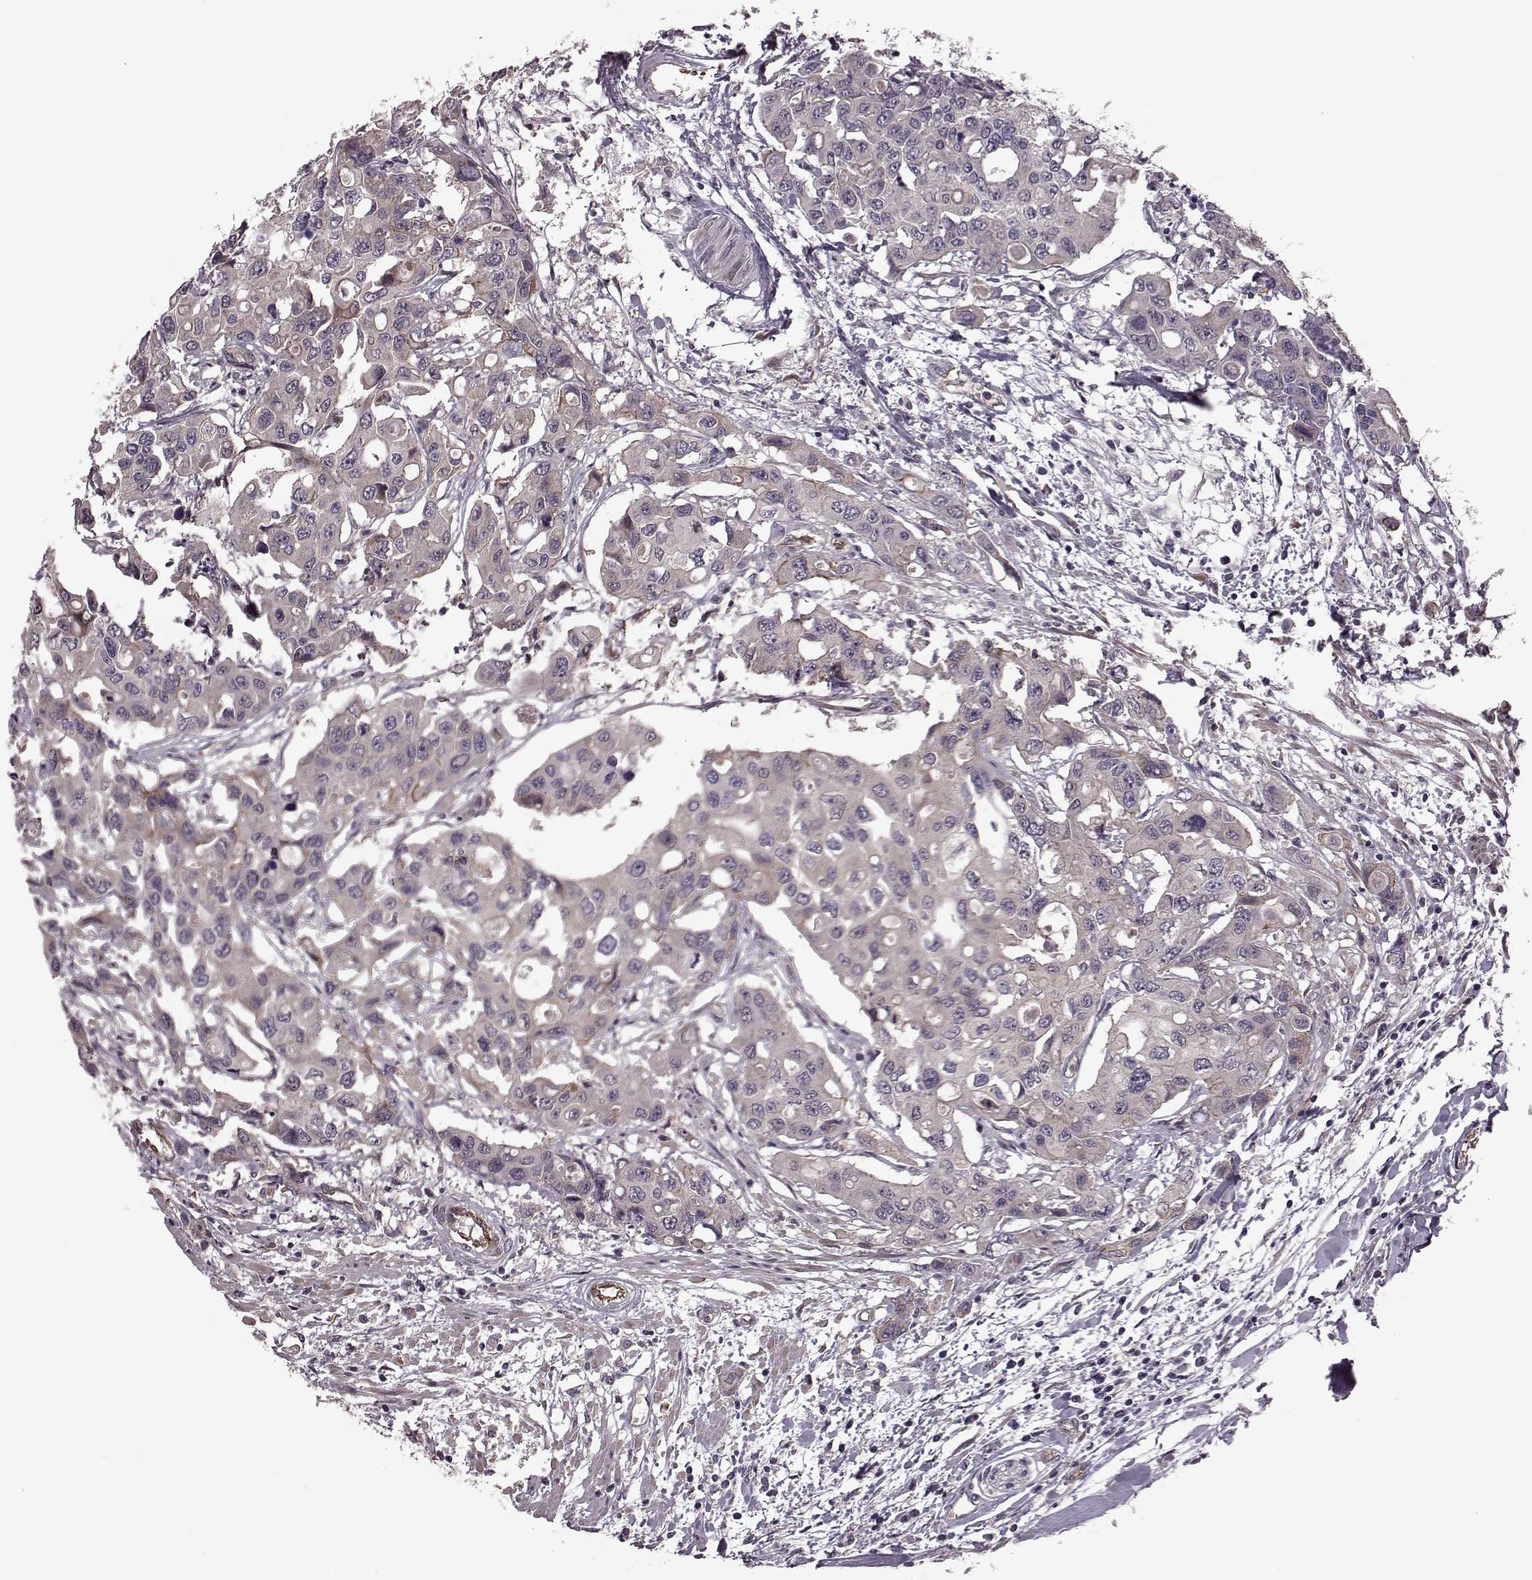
{"staining": {"intensity": "negative", "quantity": "none", "location": "none"}, "tissue": "colorectal cancer", "cell_type": "Tumor cells", "image_type": "cancer", "snomed": [{"axis": "morphology", "description": "Adenocarcinoma, NOS"}, {"axis": "topography", "description": "Colon"}], "caption": "This is an immunohistochemistry (IHC) micrograph of human adenocarcinoma (colorectal). There is no expression in tumor cells.", "gene": "SYNPO", "patient": {"sex": "male", "age": 77}}